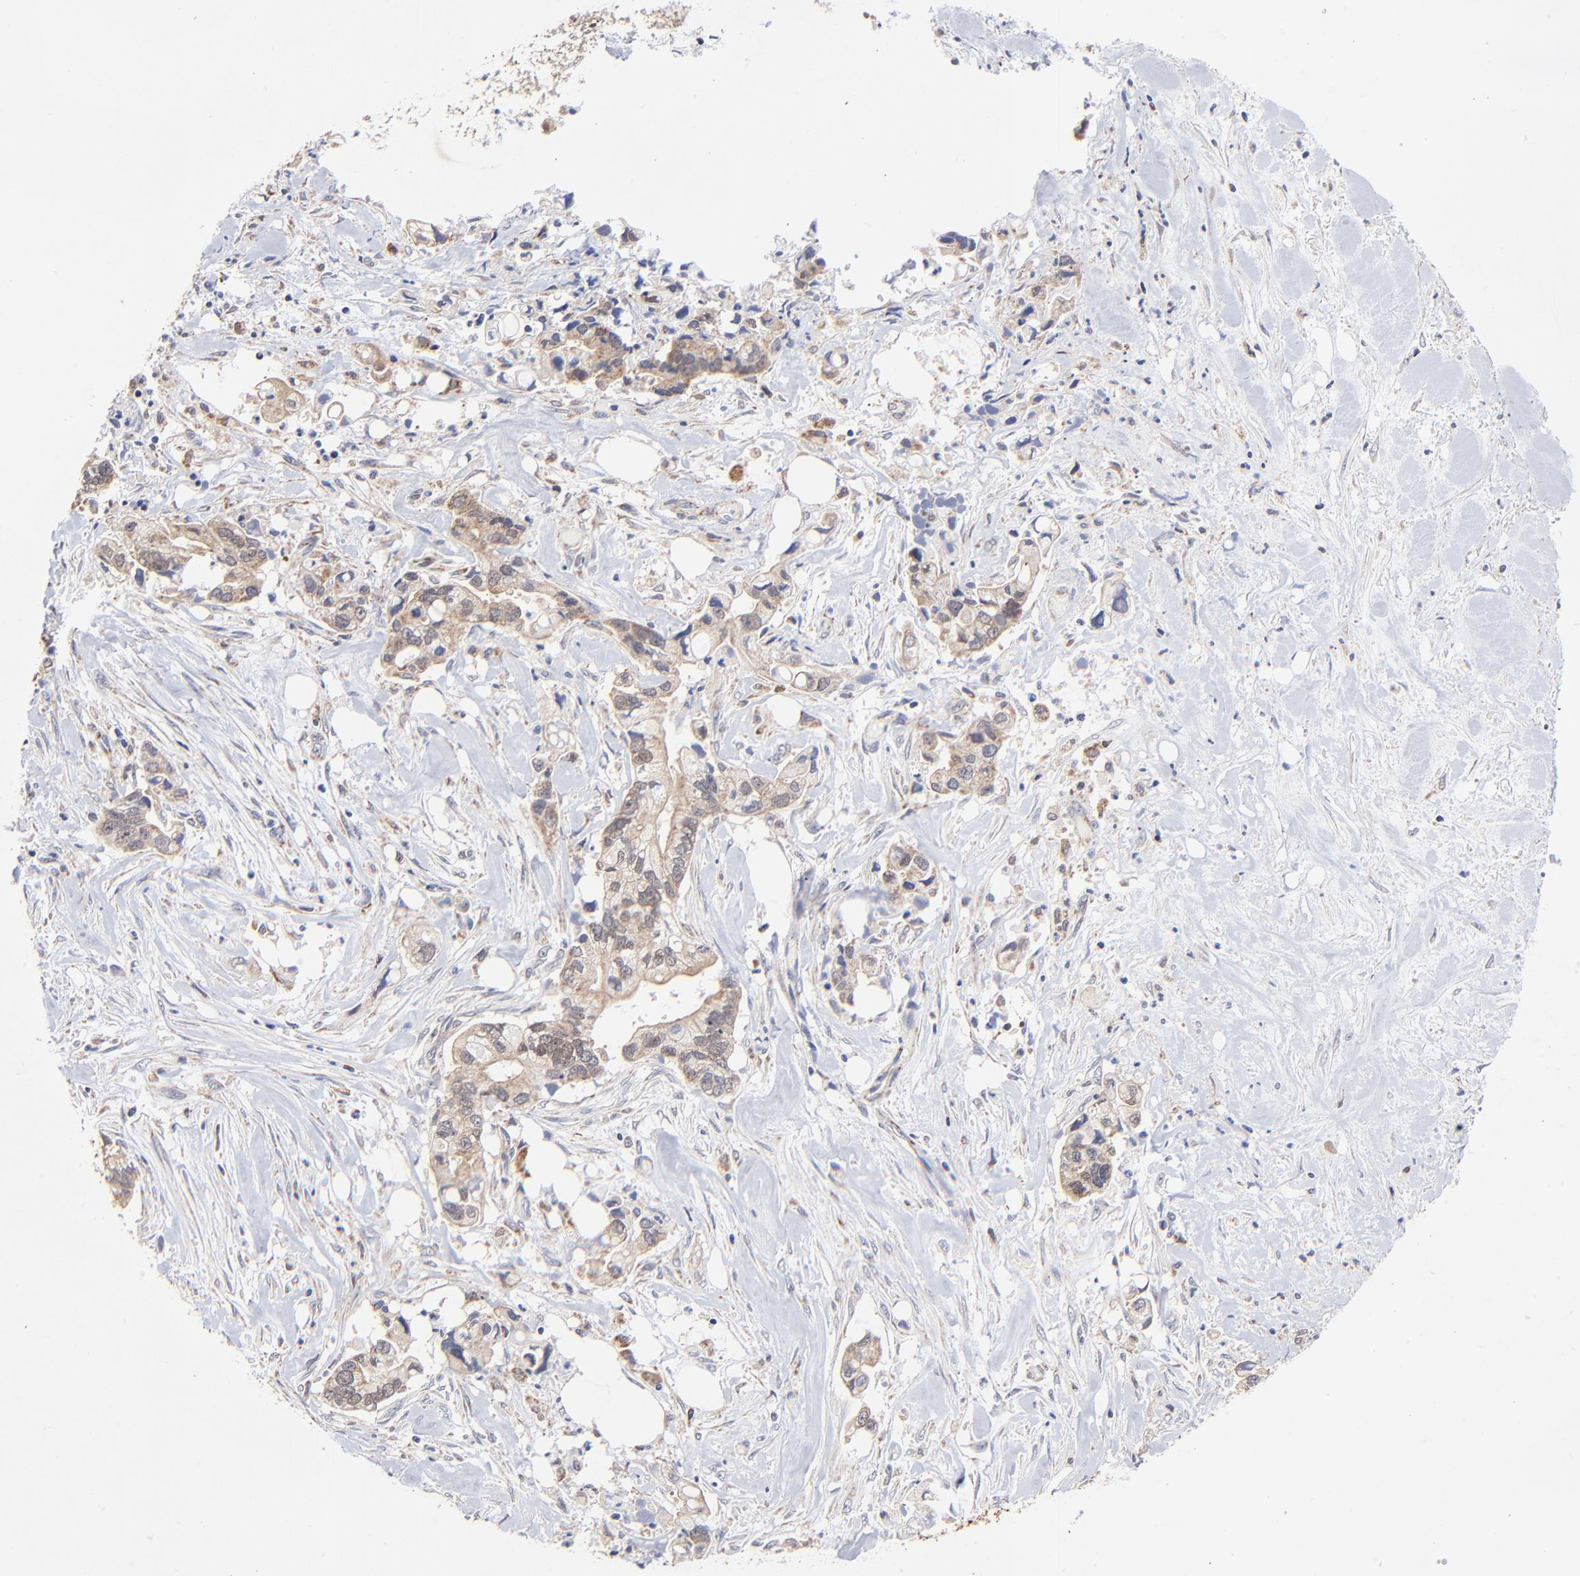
{"staining": {"intensity": "moderate", "quantity": ">75%", "location": "cytoplasmic/membranous"}, "tissue": "pancreatic cancer", "cell_type": "Tumor cells", "image_type": "cancer", "snomed": [{"axis": "morphology", "description": "Adenocarcinoma, NOS"}, {"axis": "topography", "description": "Pancreas"}], "caption": "A medium amount of moderate cytoplasmic/membranous expression is appreciated in approximately >75% of tumor cells in pancreatic cancer (adenocarcinoma) tissue.", "gene": "FBXL12", "patient": {"sex": "male", "age": 70}}